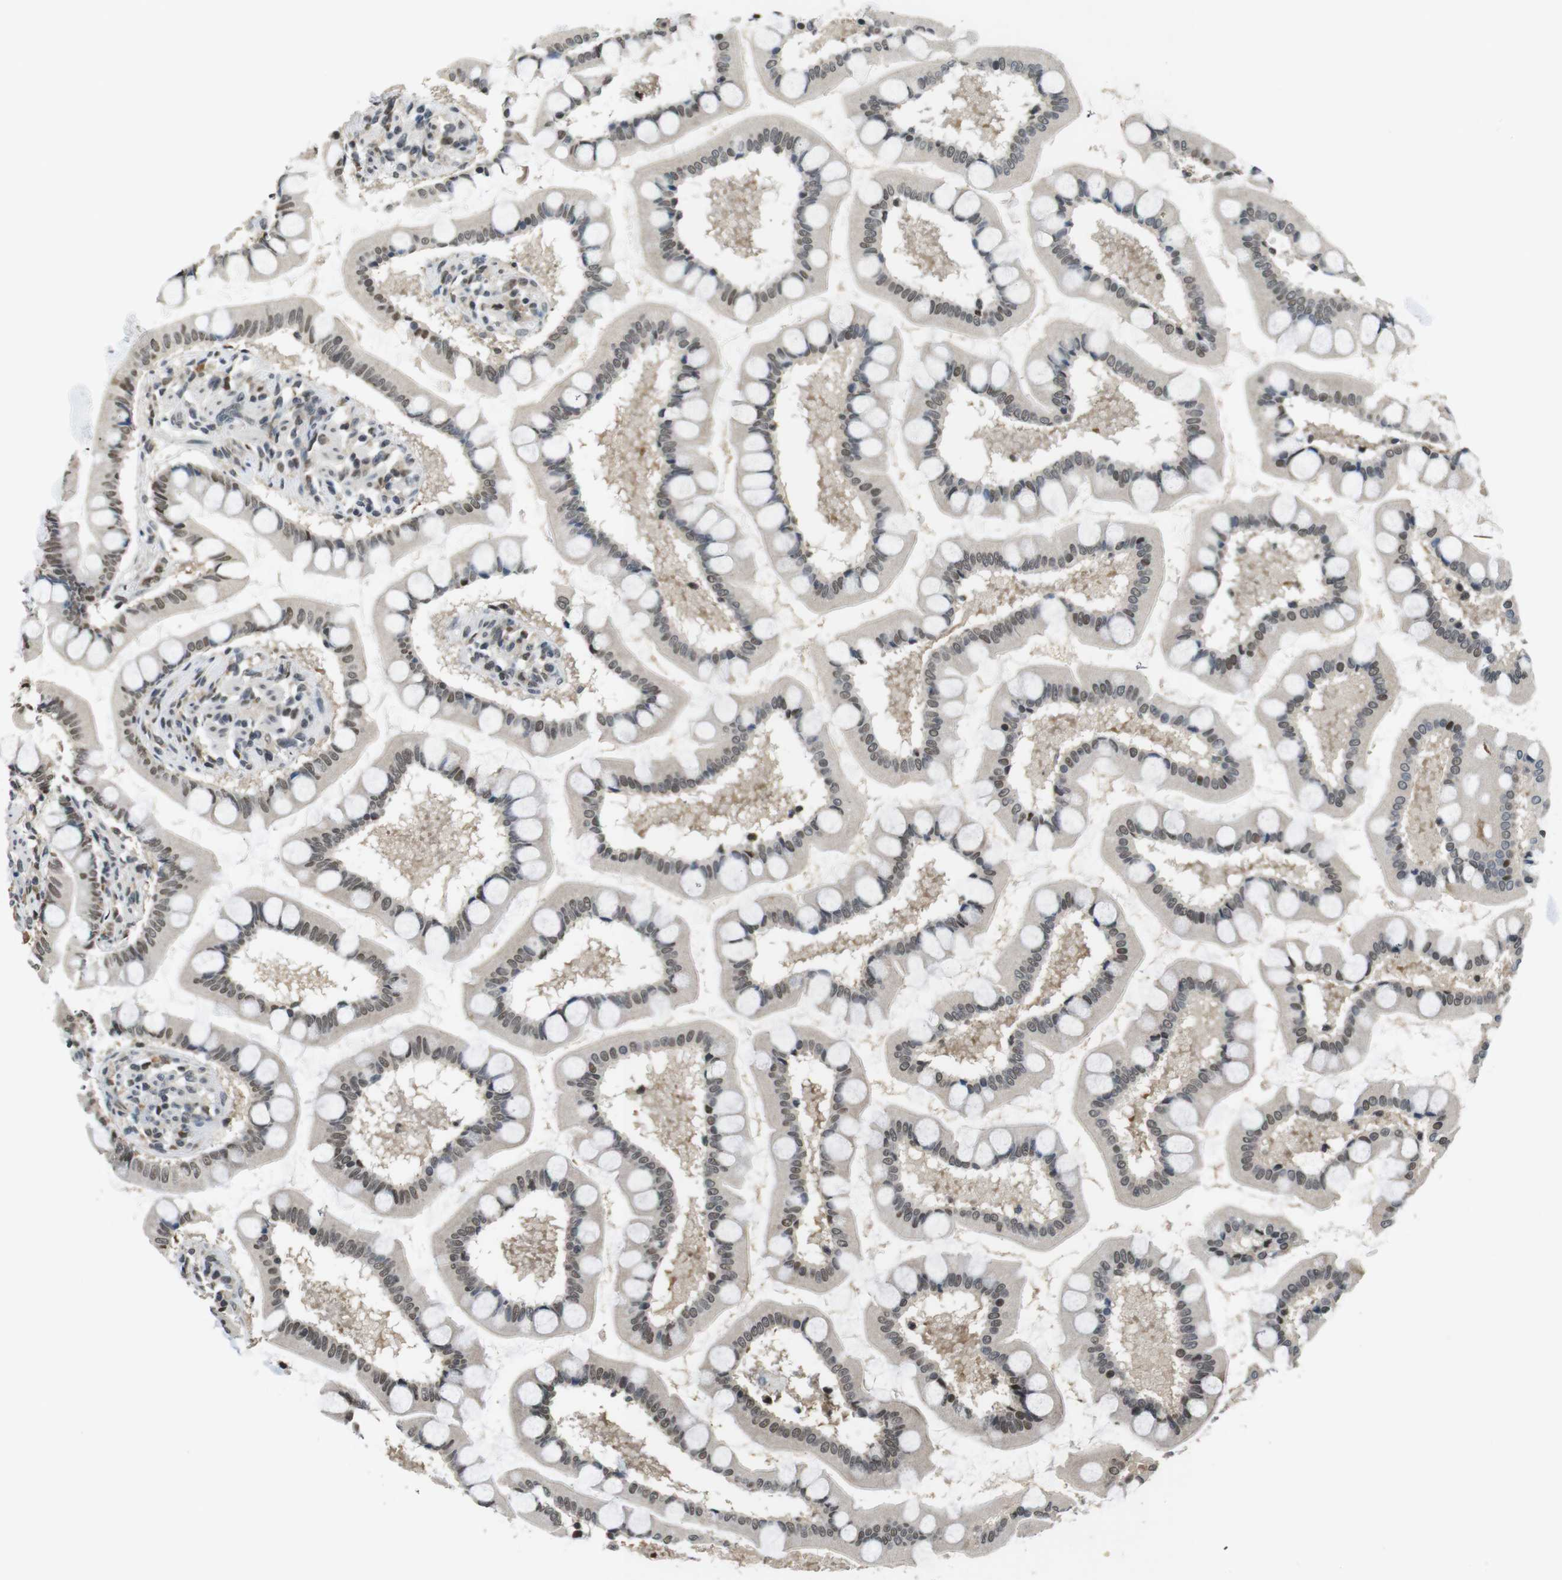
{"staining": {"intensity": "moderate", "quantity": "25%-75%", "location": "nuclear"}, "tissue": "small intestine", "cell_type": "Glandular cells", "image_type": "normal", "snomed": [{"axis": "morphology", "description": "Normal tissue, NOS"}, {"axis": "topography", "description": "Small intestine"}], "caption": "IHC of unremarkable human small intestine reveals medium levels of moderate nuclear staining in about 25%-75% of glandular cells.", "gene": "NEK4", "patient": {"sex": "male", "age": 41}}